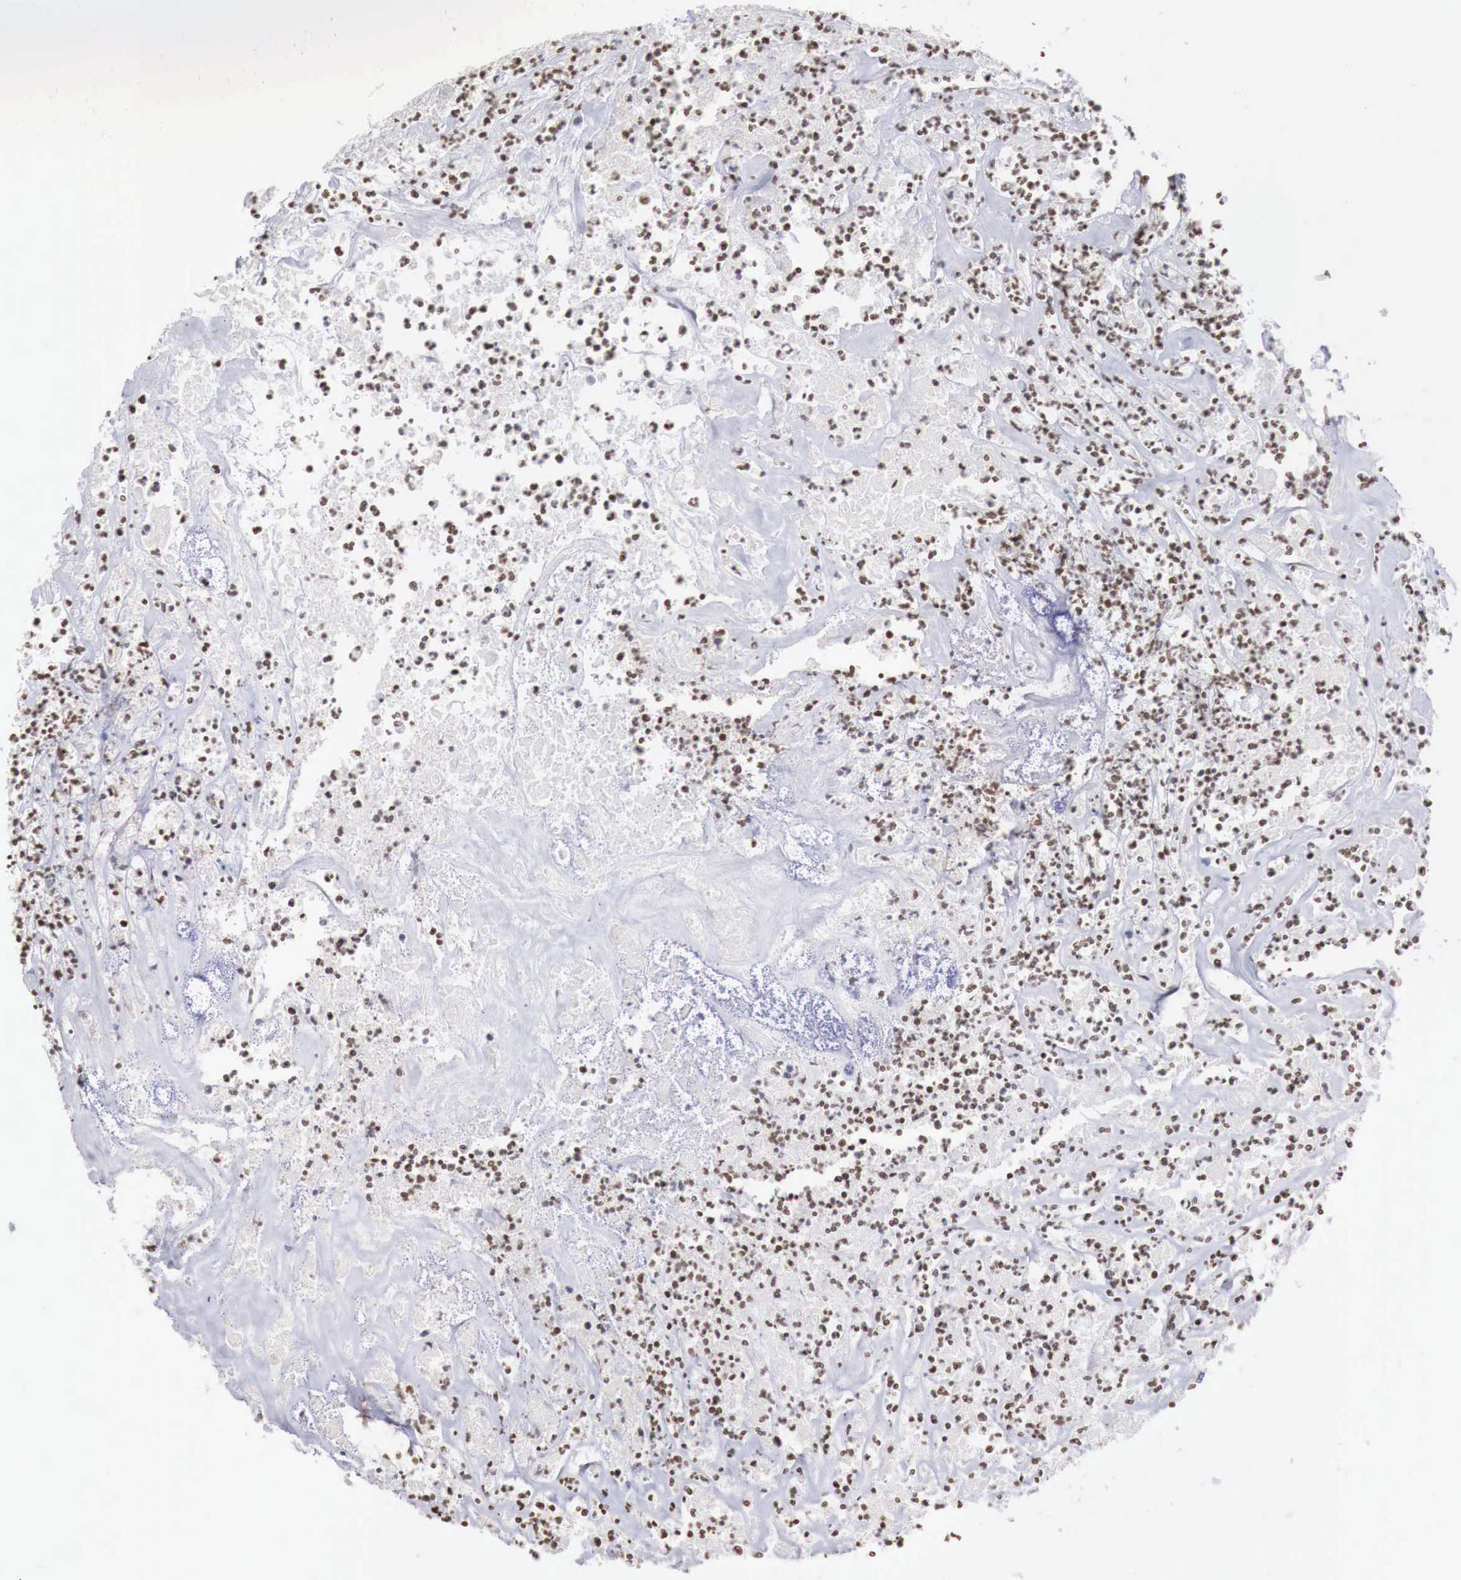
{"staining": {"intensity": "strong", "quantity": ">75%", "location": "nuclear"}, "tissue": "colorectal cancer", "cell_type": "Tumor cells", "image_type": "cancer", "snomed": [{"axis": "morphology", "description": "Adenocarcinoma, NOS"}, {"axis": "topography", "description": "Colon"}], "caption": "Brown immunohistochemical staining in colorectal cancer displays strong nuclear expression in about >75% of tumor cells. The protein is shown in brown color, while the nuclei are stained blue.", "gene": "DKC1", "patient": {"sex": "female", "age": 70}}